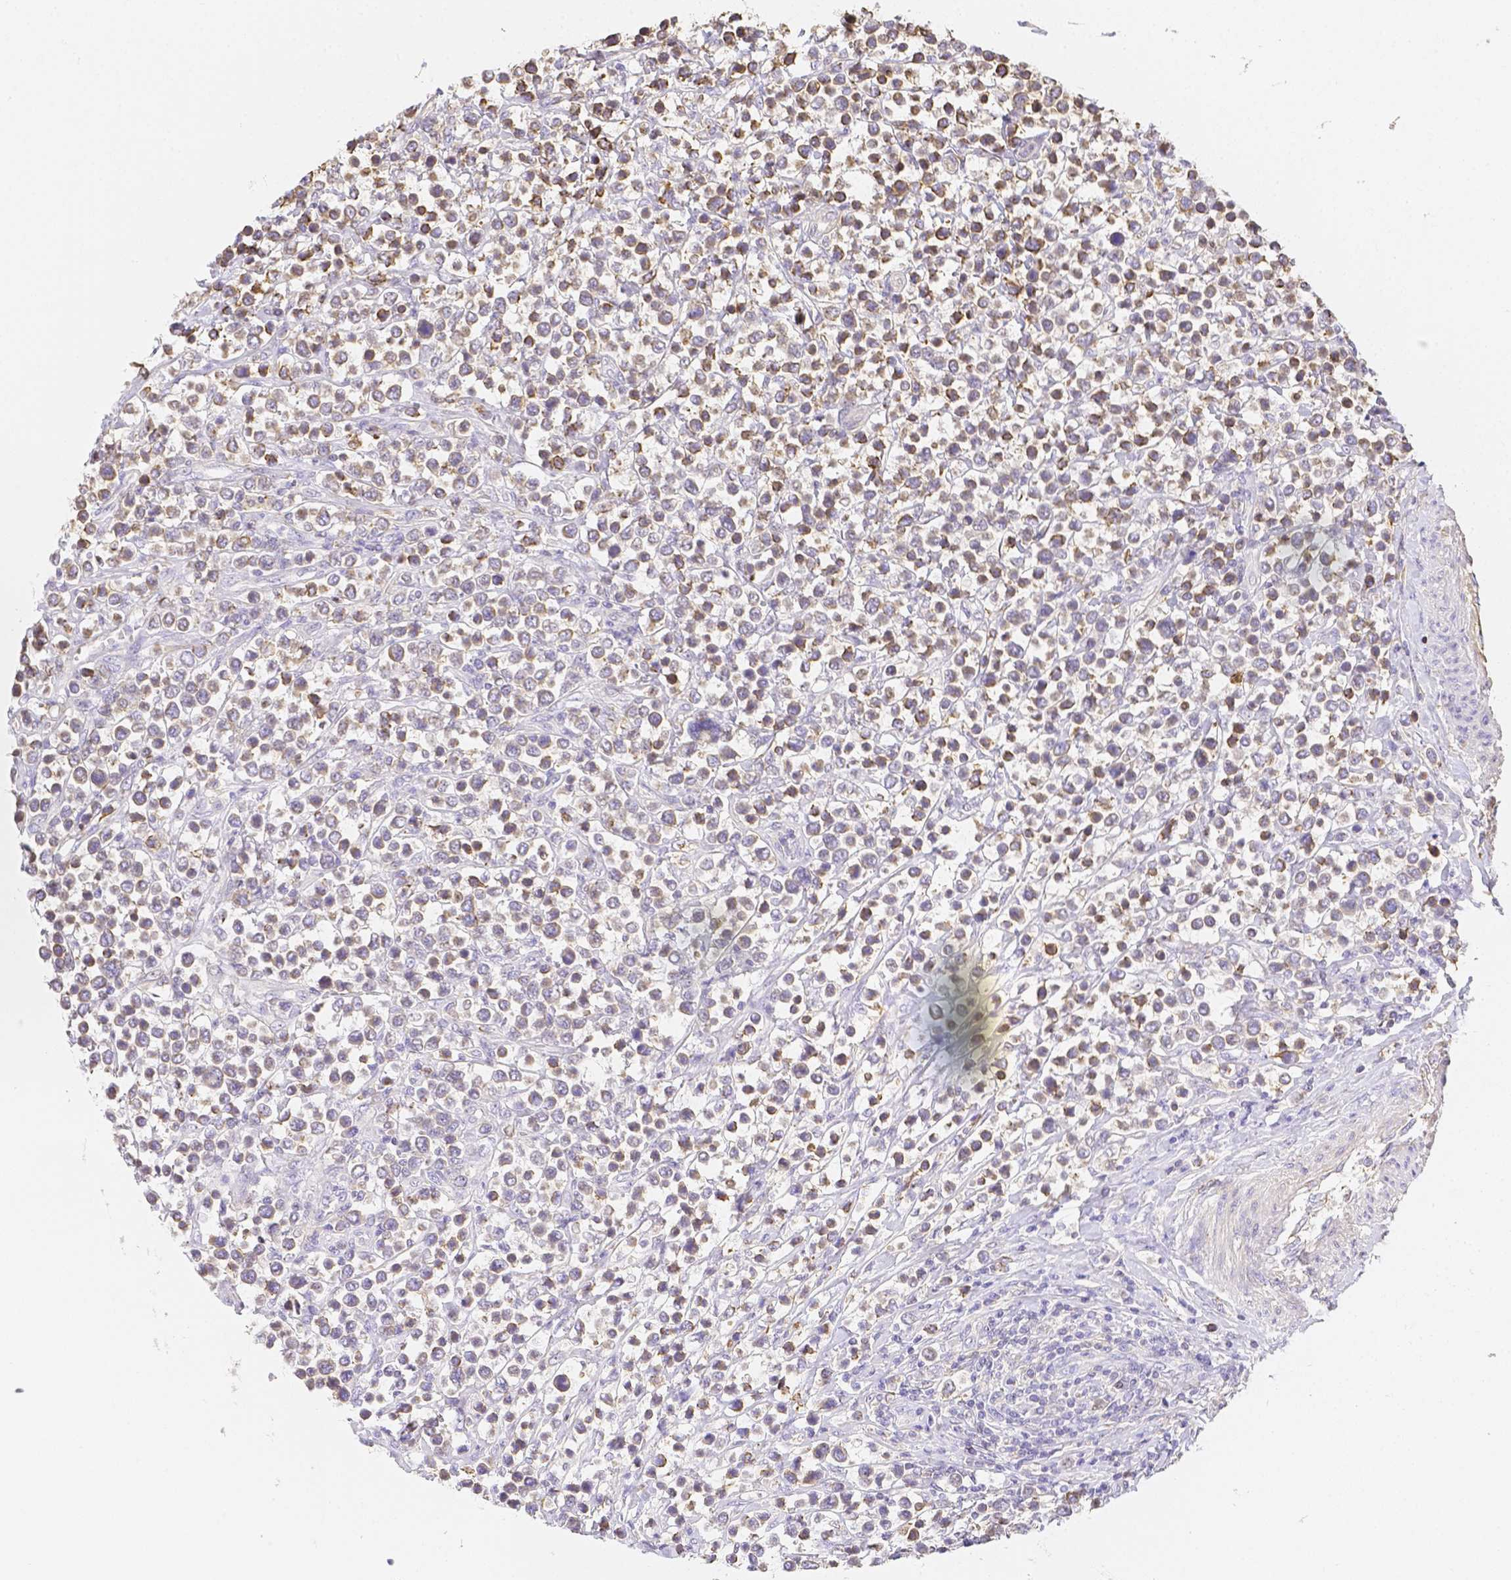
{"staining": {"intensity": "moderate", "quantity": "25%-75%", "location": "cytoplasmic/membranous"}, "tissue": "lymphoma", "cell_type": "Tumor cells", "image_type": "cancer", "snomed": [{"axis": "morphology", "description": "Malignant lymphoma, non-Hodgkin's type, High grade"}, {"axis": "topography", "description": "Soft tissue"}], "caption": "This image displays lymphoma stained with immunohistochemistry to label a protein in brown. The cytoplasmic/membranous of tumor cells show moderate positivity for the protein. Nuclei are counter-stained blue.", "gene": "ASAH2", "patient": {"sex": "female", "age": 56}}